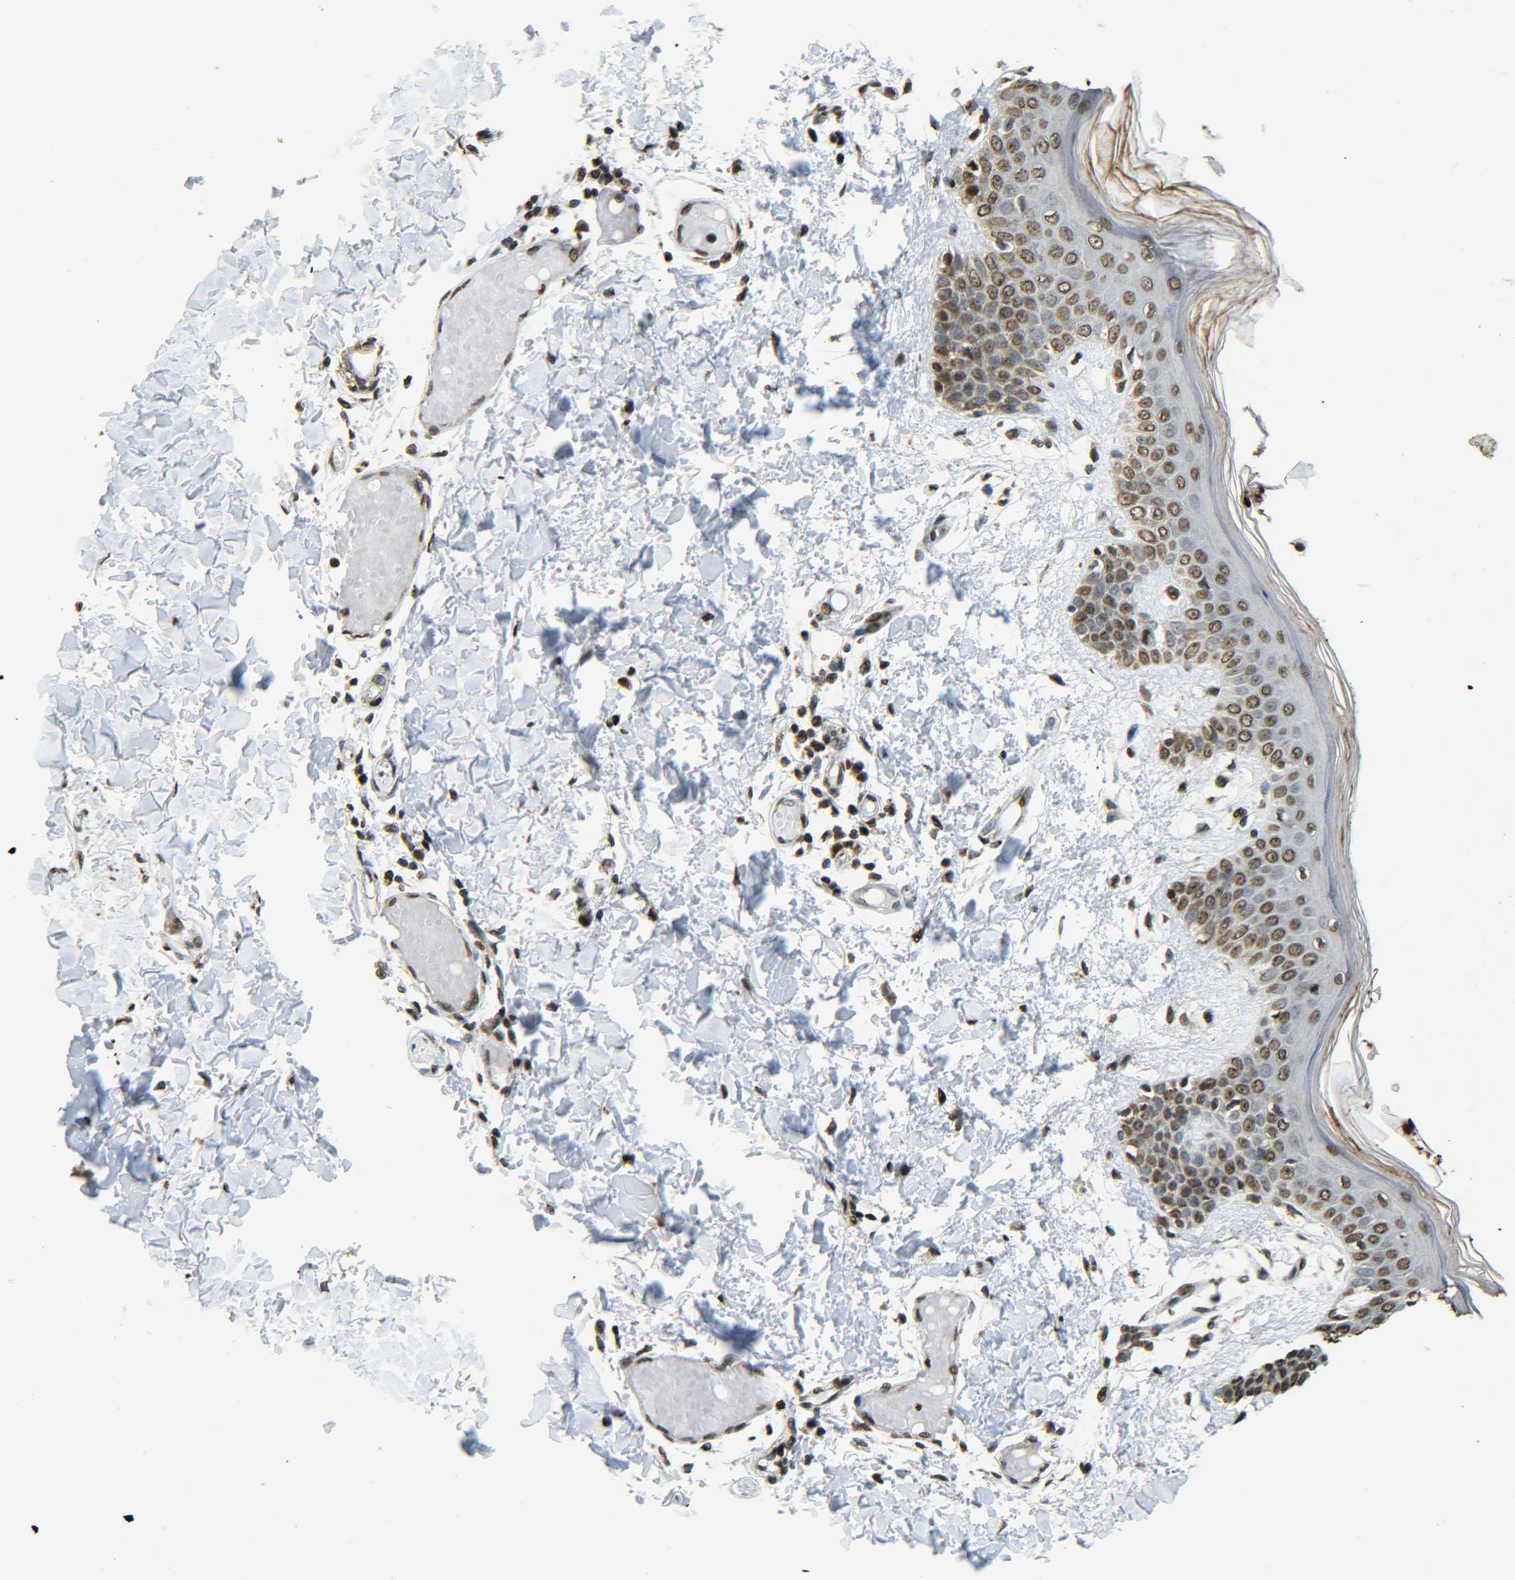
{"staining": {"intensity": "moderate", "quantity": ">75%", "location": "nuclear"}, "tissue": "skin", "cell_type": "Fibroblasts", "image_type": "normal", "snomed": [{"axis": "morphology", "description": "Normal tissue, NOS"}, {"axis": "topography", "description": "Skin"}], "caption": "Immunohistochemical staining of benign human skin displays >75% levels of moderate nuclear protein expression in approximately >75% of fibroblasts. (Stains: DAB (3,3'-diaminobenzidine) in brown, nuclei in blue, Microscopy: brightfield microscopy at high magnification).", "gene": "NEUROG2", "patient": {"sex": "male", "age": 53}}